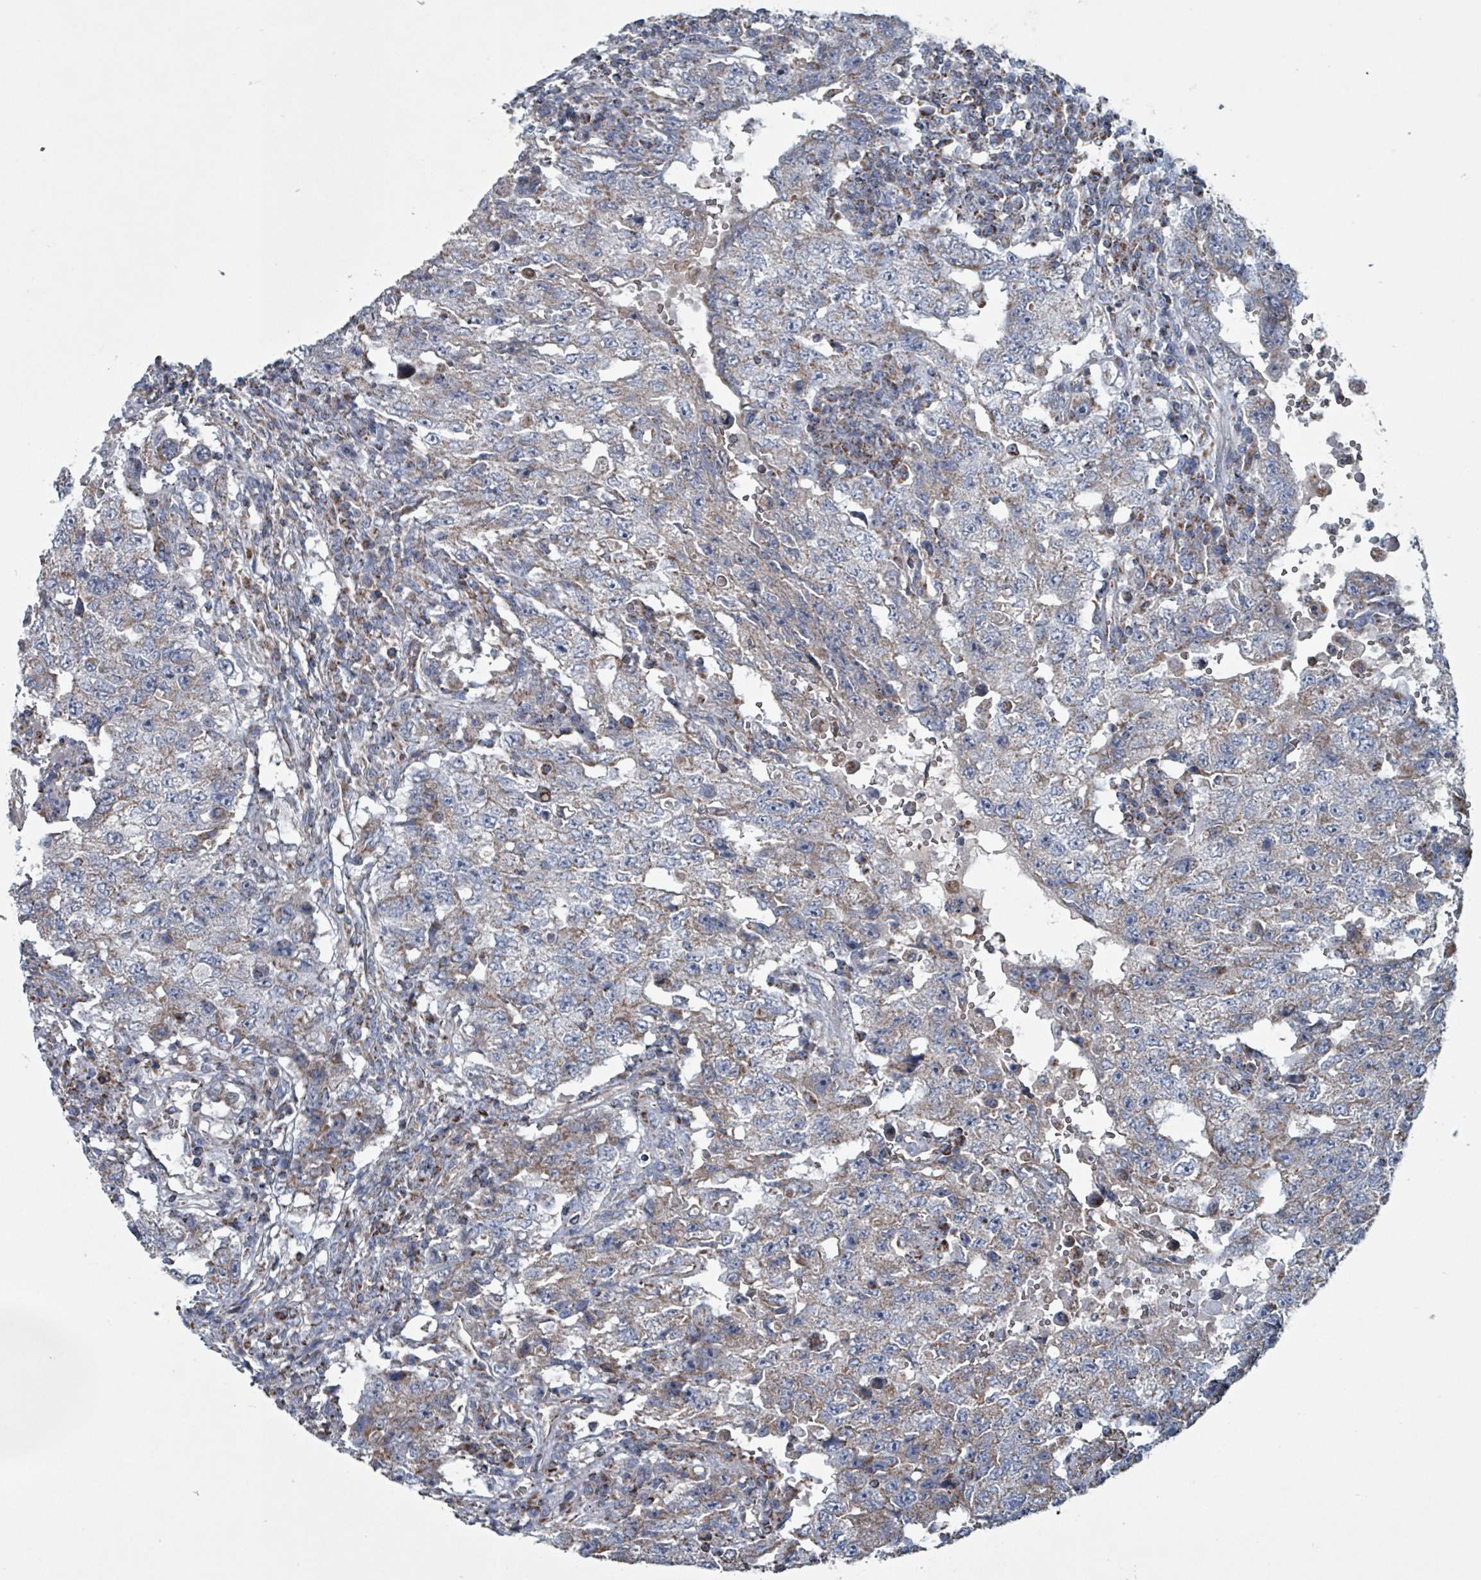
{"staining": {"intensity": "weak", "quantity": "25%-75%", "location": "cytoplasmic/membranous"}, "tissue": "testis cancer", "cell_type": "Tumor cells", "image_type": "cancer", "snomed": [{"axis": "morphology", "description": "Carcinoma, Embryonal, NOS"}, {"axis": "topography", "description": "Testis"}], "caption": "Protein expression analysis of testis embryonal carcinoma demonstrates weak cytoplasmic/membranous positivity in about 25%-75% of tumor cells.", "gene": "ABHD18", "patient": {"sex": "male", "age": 26}}